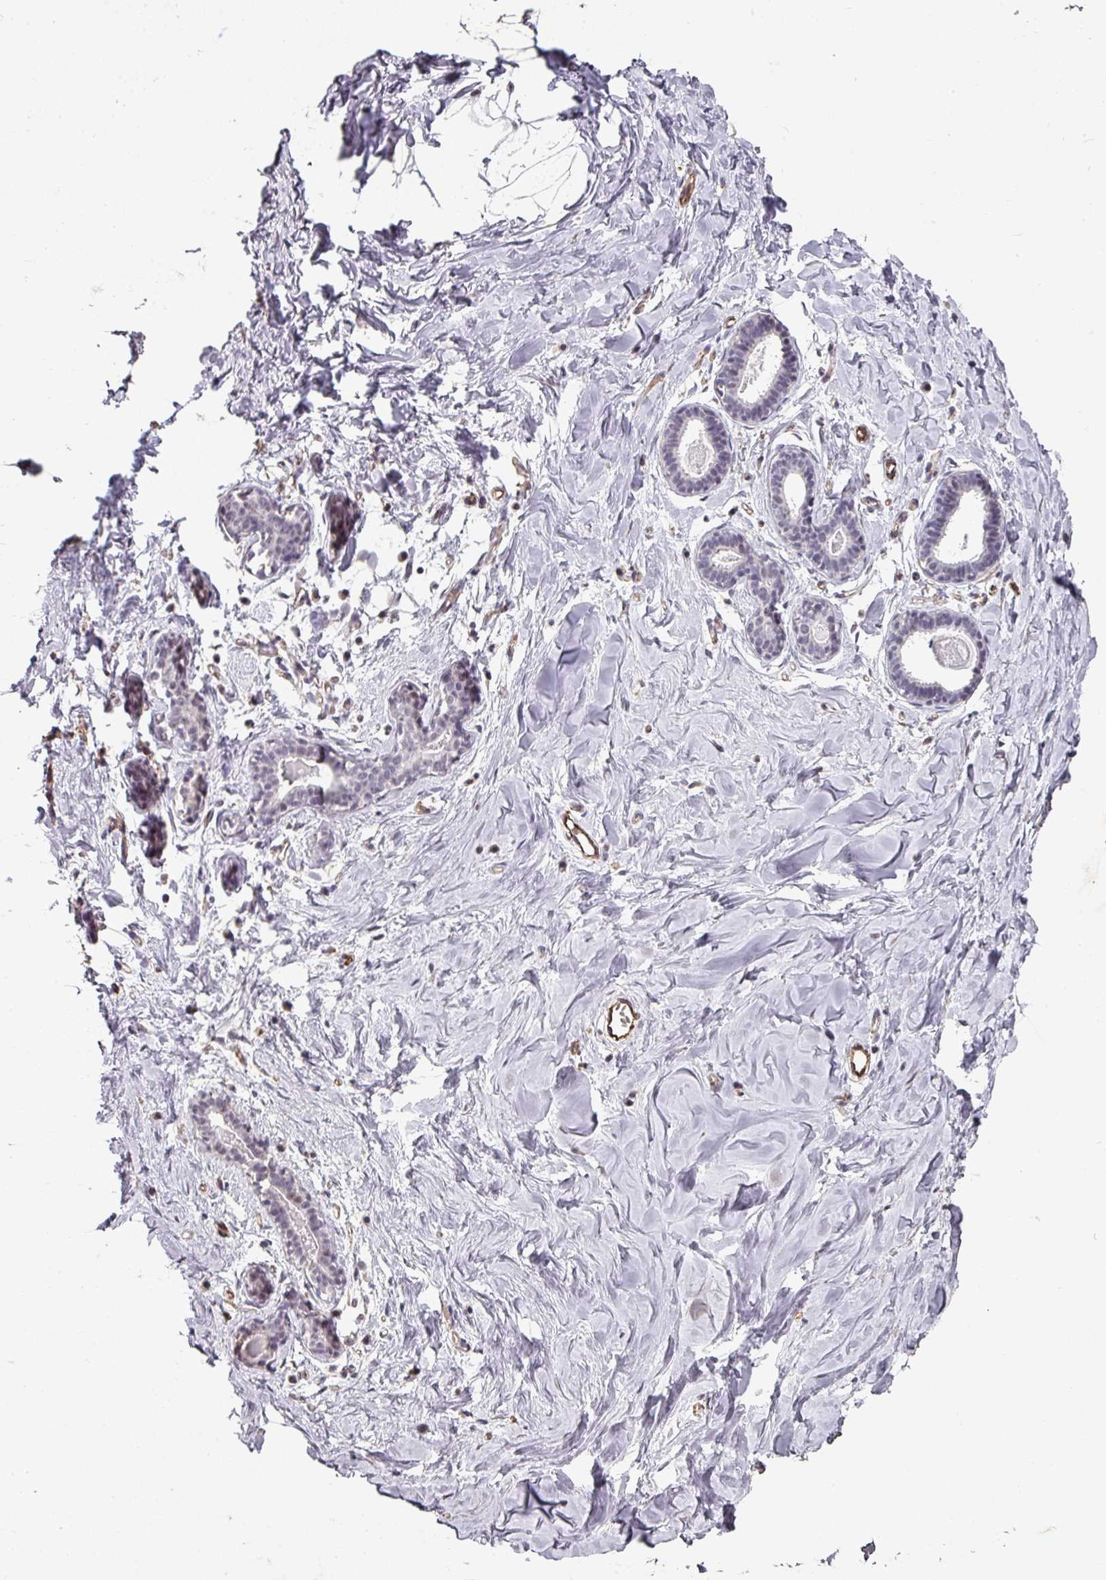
{"staining": {"intensity": "negative", "quantity": "none", "location": "none"}, "tissue": "breast", "cell_type": "Adipocytes", "image_type": "normal", "snomed": [{"axis": "morphology", "description": "Normal tissue, NOS"}, {"axis": "topography", "description": "Breast"}], "caption": "Image shows no significant protein staining in adipocytes of normal breast. Nuclei are stained in blue.", "gene": "SIDT2", "patient": {"sex": "female", "age": 23}}